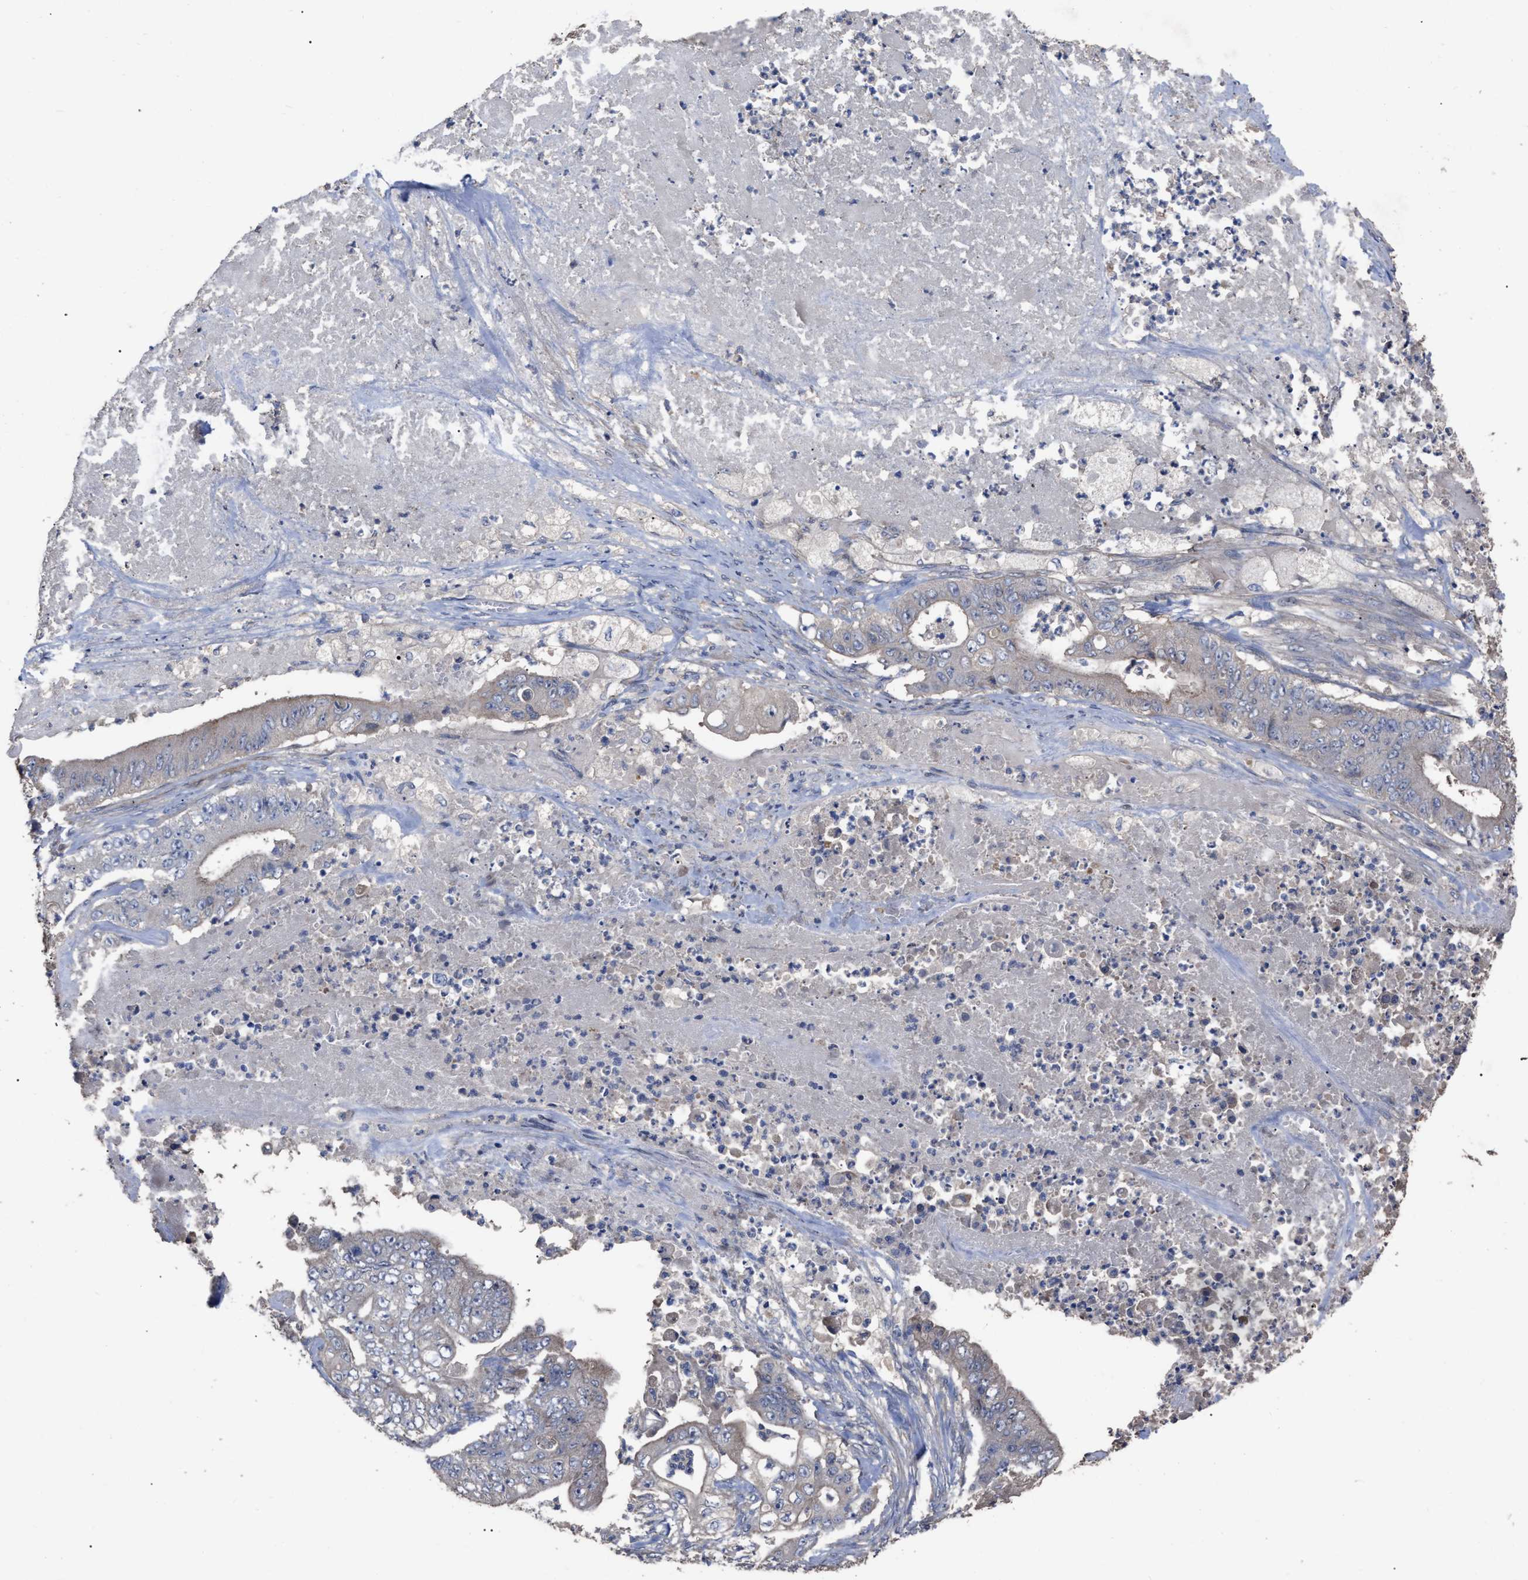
{"staining": {"intensity": "negative", "quantity": "none", "location": "none"}, "tissue": "stomach cancer", "cell_type": "Tumor cells", "image_type": "cancer", "snomed": [{"axis": "morphology", "description": "Adenocarcinoma, NOS"}, {"axis": "topography", "description": "Stomach"}], "caption": "Immunohistochemistry (IHC) histopathology image of neoplastic tissue: human stomach cancer stained with DAB demonstrates no significant protein staining in tumor cells. The staining is performed using DAB brown chromogen with nuclei counter-stained in using hematoxylin.", "gene": "BTN2A1", "patient": {"sex": "female", "age": 73}}